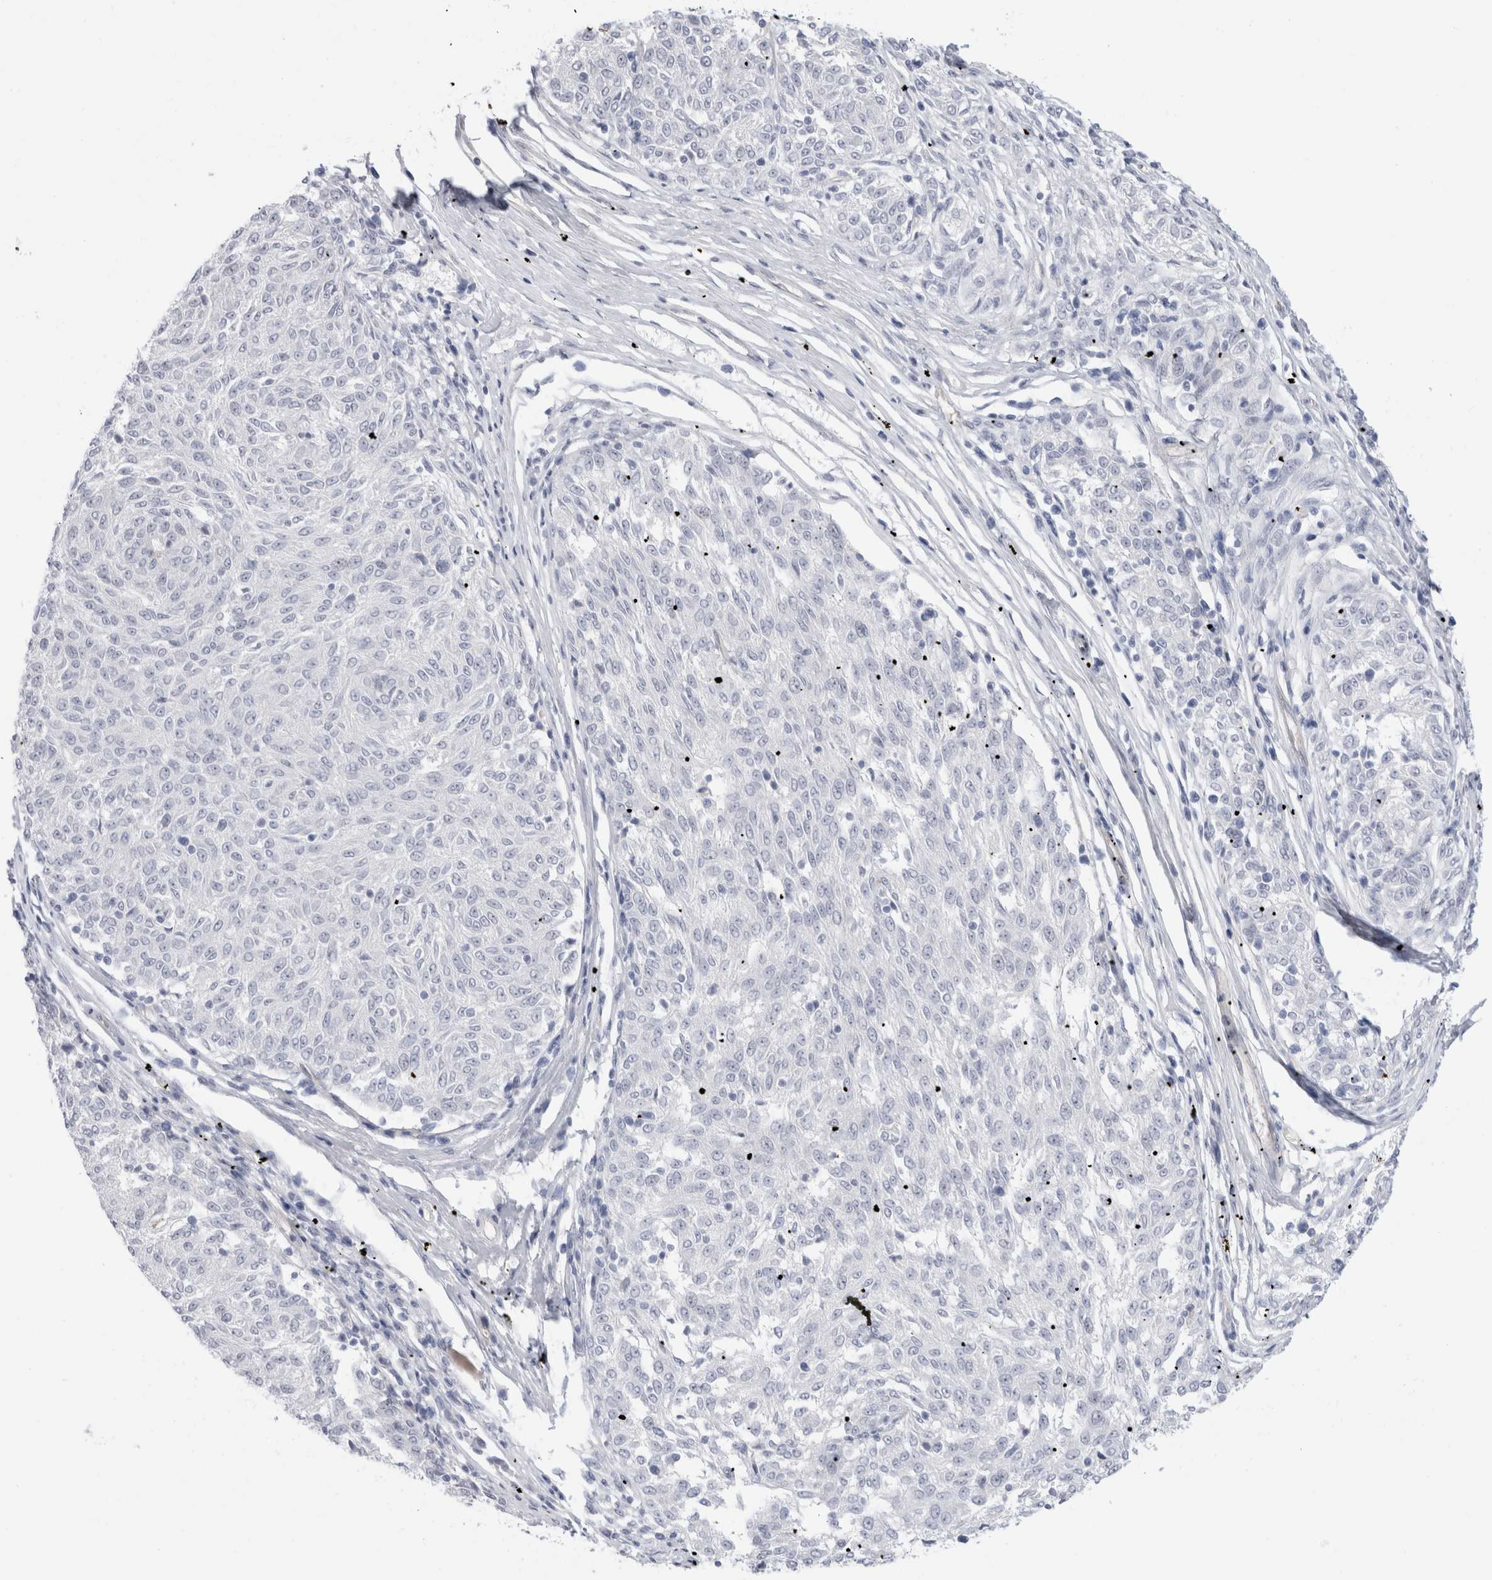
{"staining": {"intensity": "negative", "quantity": "none", "location": "none"}, "tissue": "melanoma", "cell_type": "Tumor cells", "image_type": "cancer", "snomed": [{"axis": "morphology", "description": "Malignant melanoma, NOS"}, {"axis": "topography", "description": "Skin"}], "caption": "There is no significant expression in tumor cells of melanoma.", "gene": "ANKMY1", "patient": {"sex": "female", "age": 72}}